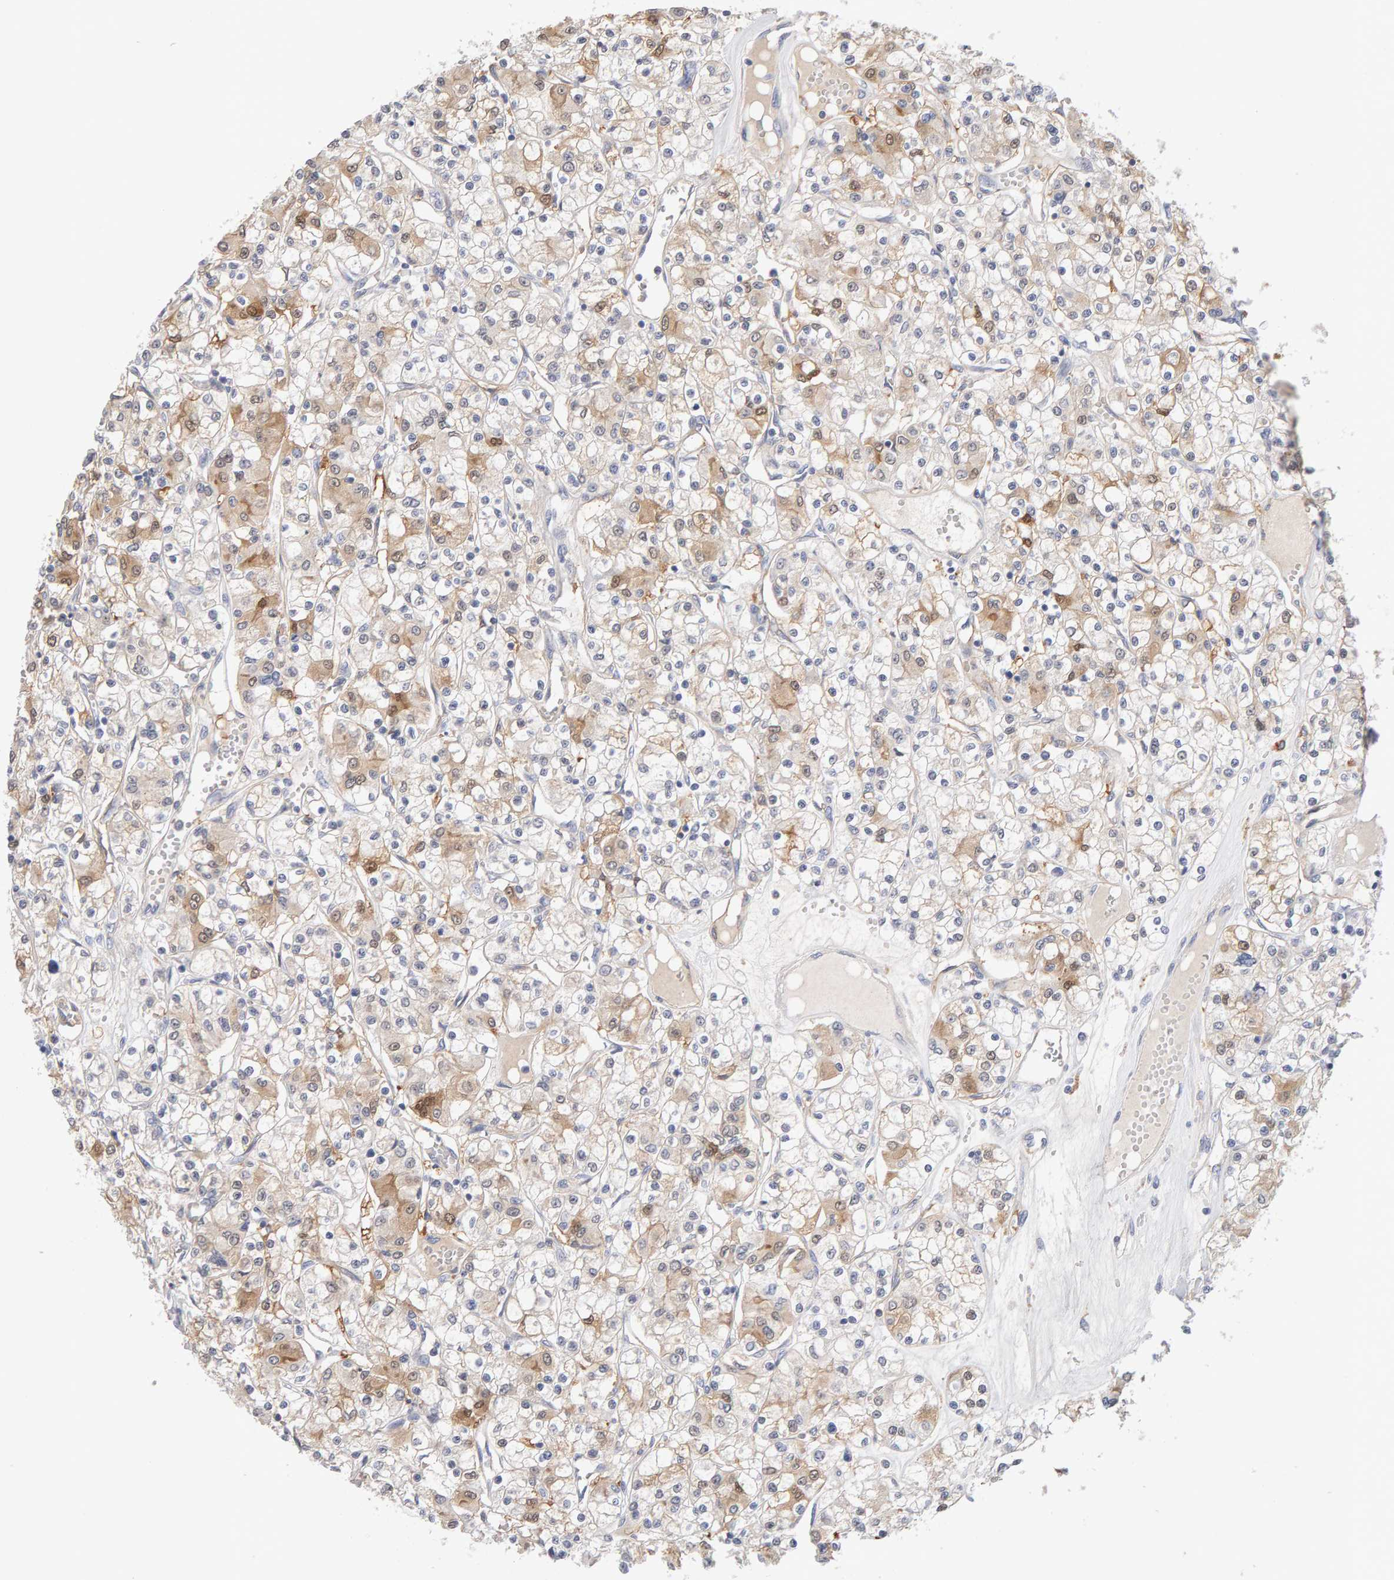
{"staining": {"intensity": "moderate", "quantity": "25%-75%", "location": "cytoplasmic/membranous"}, "tissue": "renal cancer", "cell_type": "Tumor cells", "image_type": "cancer", "snomed": [{"axis": "morphology", "description": "Adenocarcinoma, NOS"}, {"axis": "topography", "description": "Kidney"}], "caption": "A histopathology image of renal cancer stained for a protein exhibits moderate cytoplasmic/membranous brown staining in tumor cells.", "gene": "METRNL", "patient": {"sex": "female", "age": 59}}